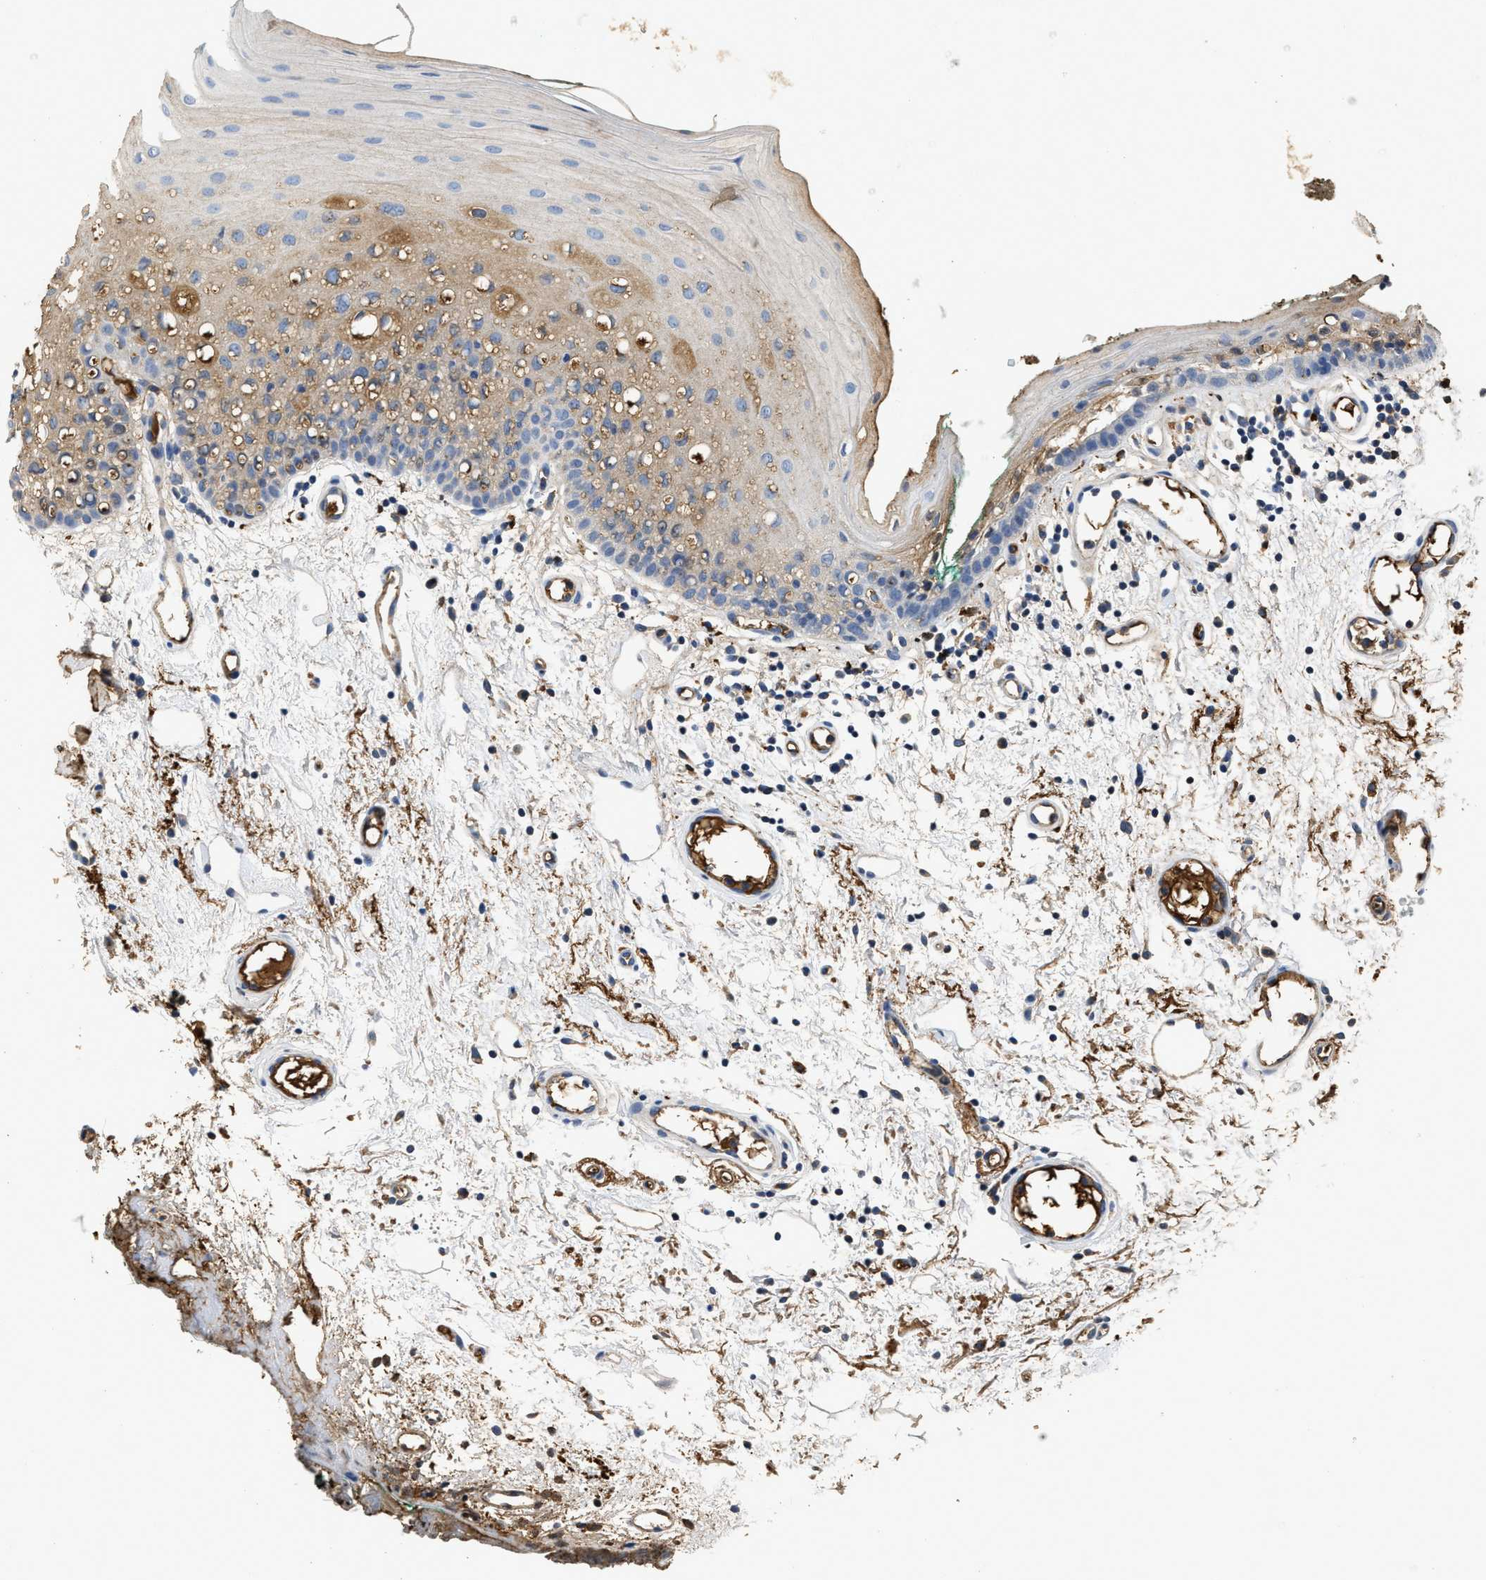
{"staining": {"intensity": "moderate", "quantity": "<25%", "location": "cytoplasmic/membranous"}, "tissue": "oral mucosa", "cell_type": "Squamous epithelial cells", "image_type": "normal", "snomed": [{"axis": "morphology", "description": "Normal tissue, NOS"}, {"axis": "morphology", "description": "Squamous cell carcinoma, NOS"}, {"axis": "topography", "description": "Oral tissue"}, {"axis": "topography", "description": "Salivary gland"}, {"axis": "topography", "description": "Head-Neck"}], "caption": "Protein staining of unremarkable oral mucosa displays moderate cytoplasmic/membranous expression in approximately <25% of squamous epithelial cells. The staining was performed using DAB to visualize the protein expression in brown, while the nuclei were stained in blue with hematoxylin (Magnification: 20x).", "gene": "C3", "patient": {"sex": "female", "age": 62}}